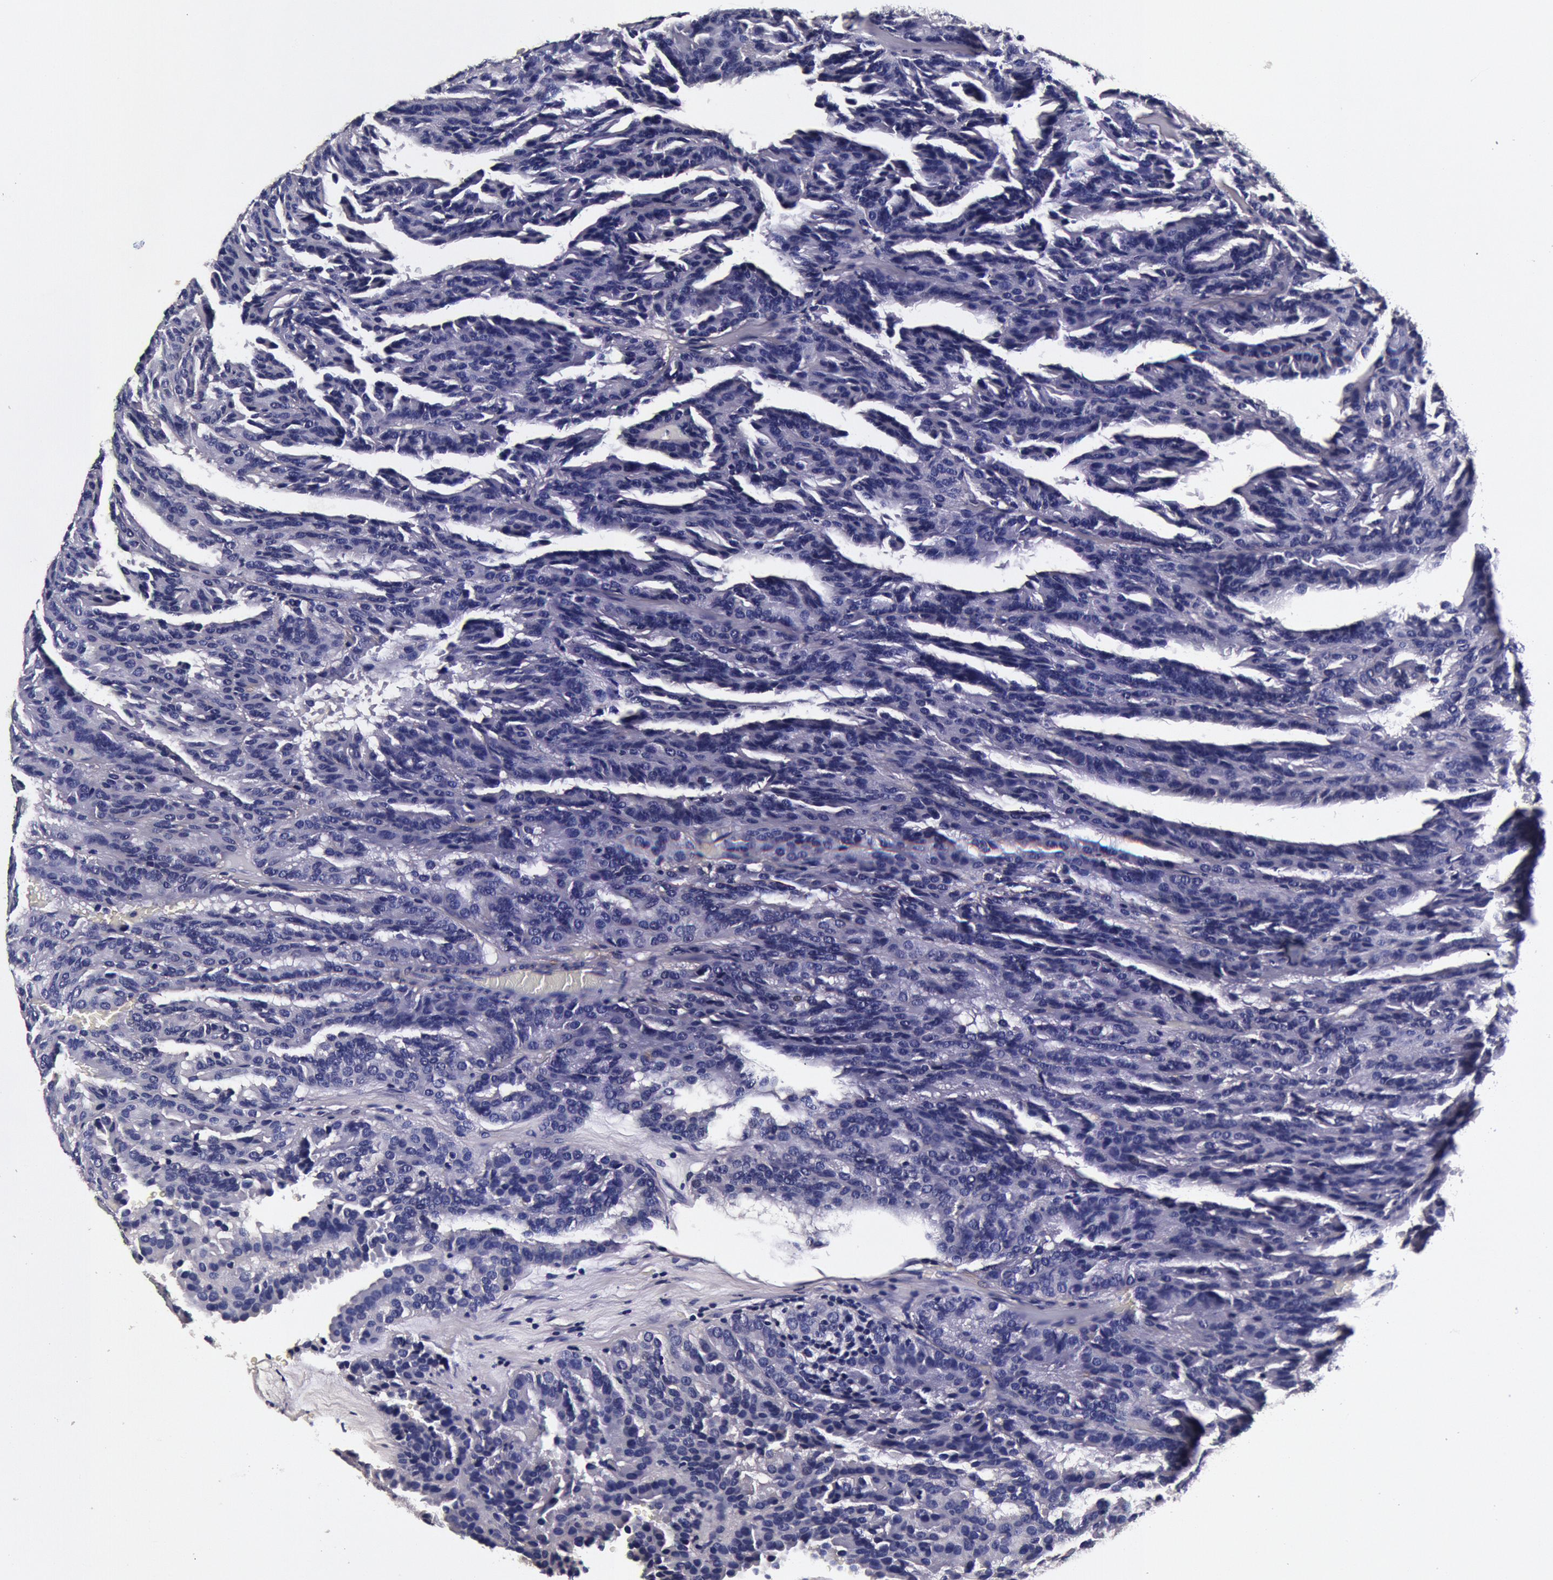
{"staining": {"intensity": "negative", "quantity": "none", "location": "none"}, "tissue": "renal cancer", "cell_type": "Tumor cells", "image_type": "cancer", "snomed": [{"axis": "morphology", "description": "Adenocarcinoma, NOS"}, {"axis": "topography", "description": "Kidney"}], "caption": "Renal adenocarcinoma was stained to show a protein in brown. There is no significant expression in tumor cells.", "gene": "CCDC22", "patient": {"sex": "male", "age": 46}}